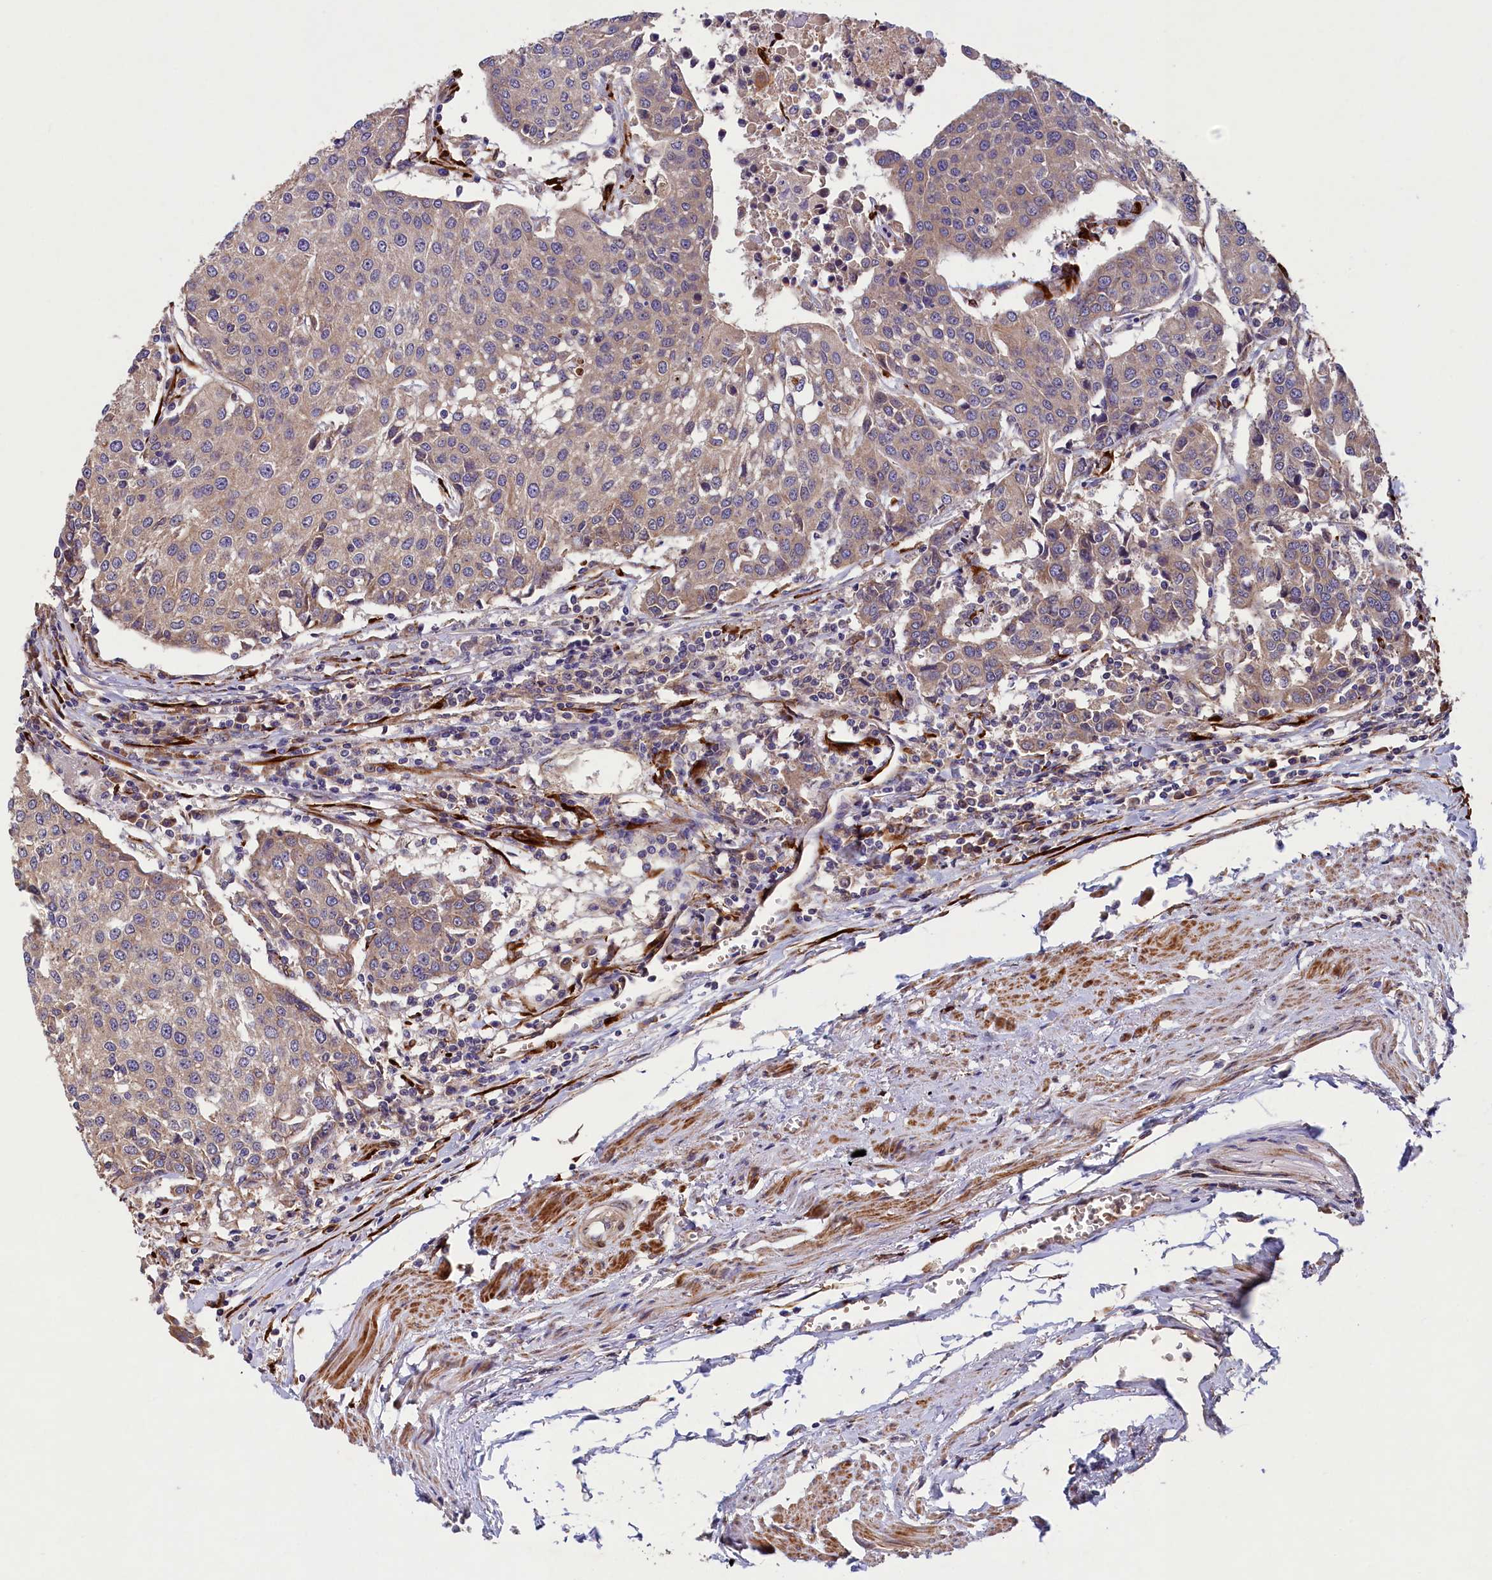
{"staining": {"intensity": "weak", "quantity": ">75%", "location": "cytoplasmic/membranous"}, "tissue": "urothelial cancer", "cell_type": "Tumor cells", "image_type": "cancer", "snomed": [{"axis": "morphology", "description": "Urothelial carcinoma, High grade"}, {"axis": "topography", "description": "Urinary bladder"}], "caption": "Weak cytoplasmic/membranous protein expression is present in approximately >75% of tumor cells in urothelial carcinoma (high-grade).", "gene": "ARRDC4", "patient": {"sex": "female", "age": 85}}